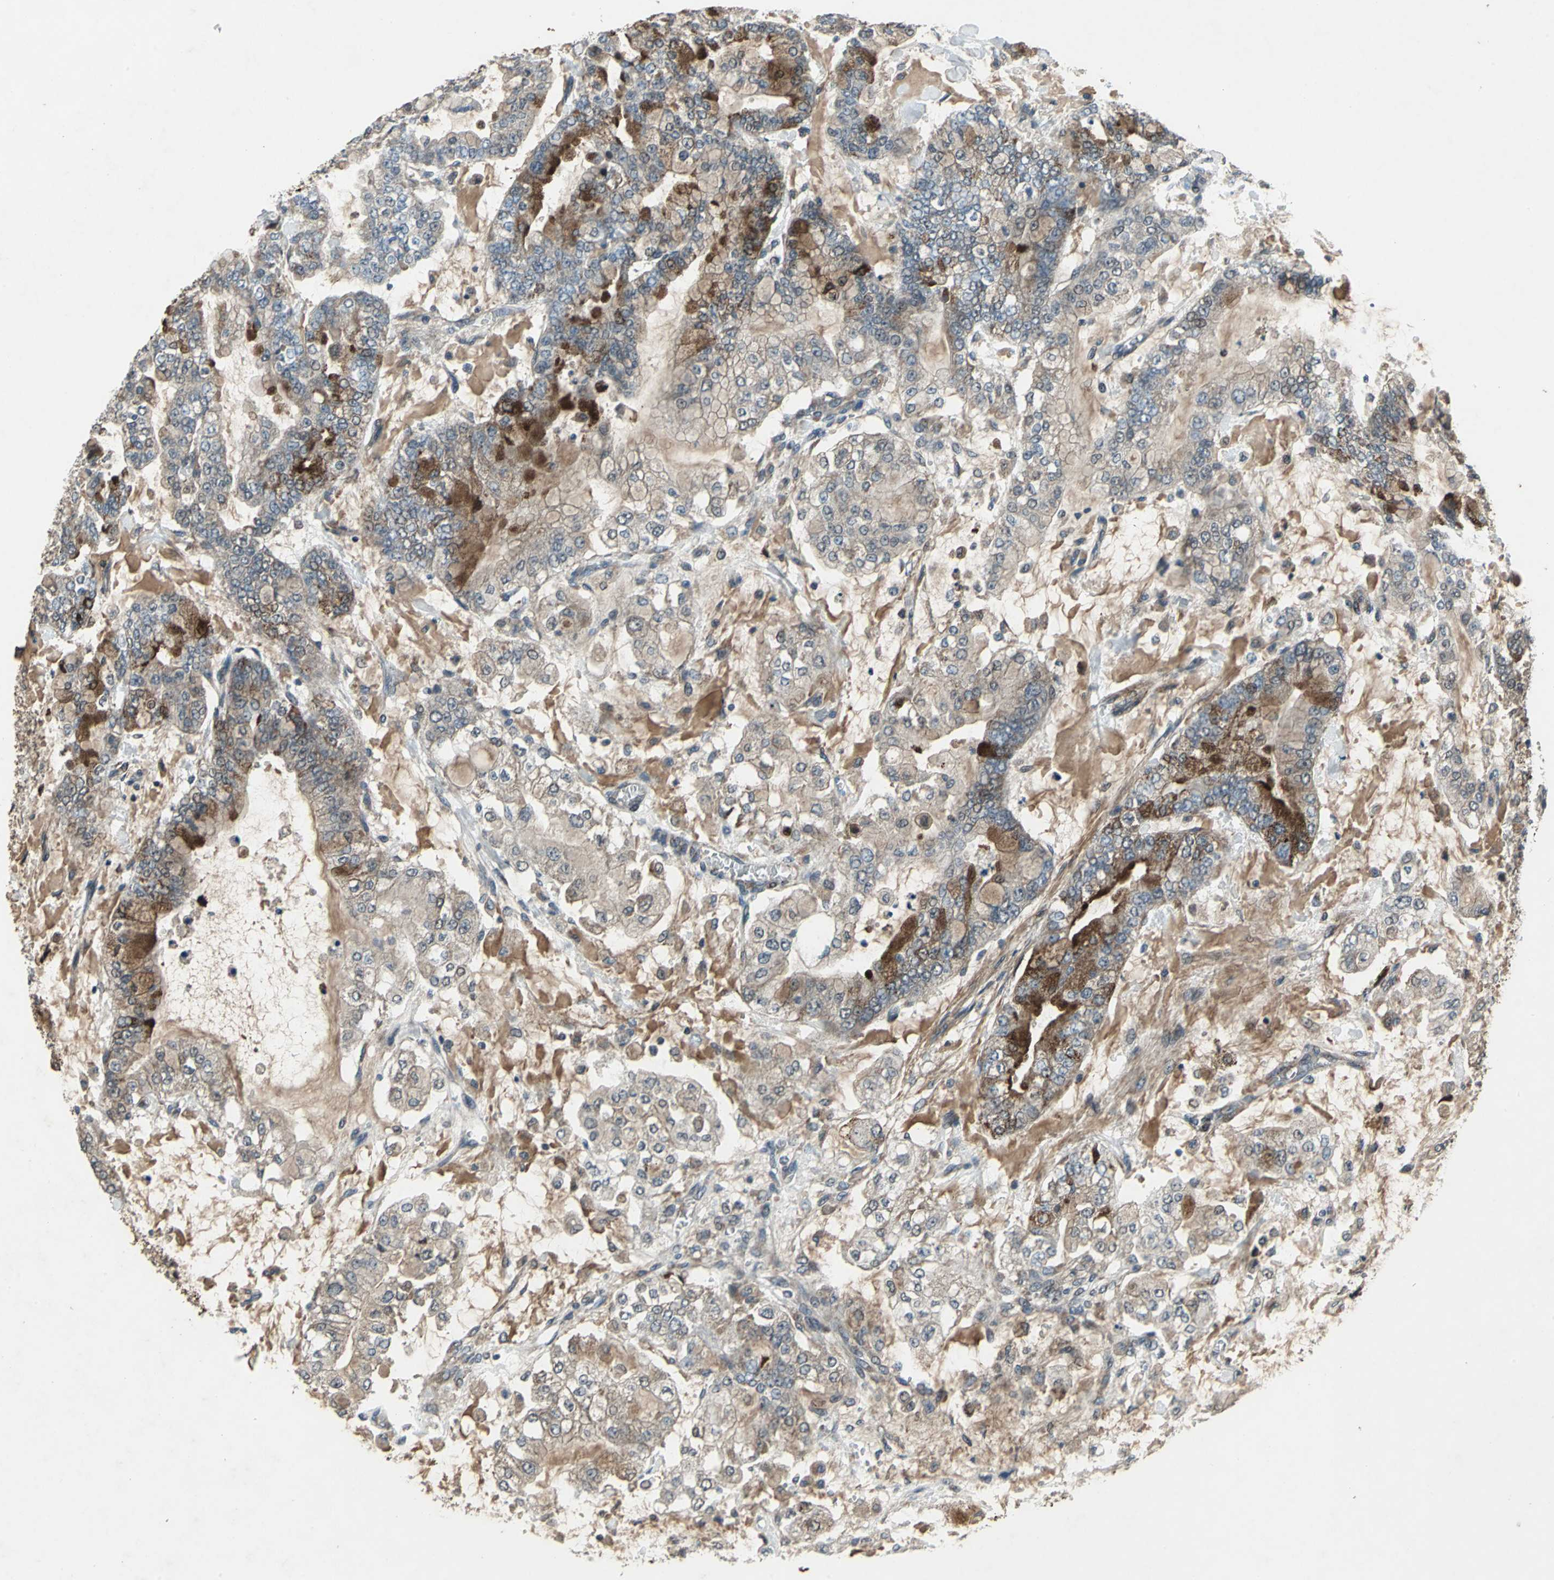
{"staining": {"intensity": "moderate", "quantity": "25%-75%", "location": "cytoplasmic/membranous"}, "tissue": "stomach cancer", "cell_type": "Tumor cells", "image_type": "cancer", "snomed": [{"axis": "morphology", "description": "Adenocarcinoma, NOS"}, {"axis": "topography", "description": "Stomach"}], "caption": "A photomicrograph of stomach cancer (adenocarcinoma) stained for a protein demonstrates moderate cytoplasmic/membranous brown staining in tumor cells. Nuclei are stained in blue.", "gene": "SEPTIN4", "patient": {"sex": "male", "age": 76}}